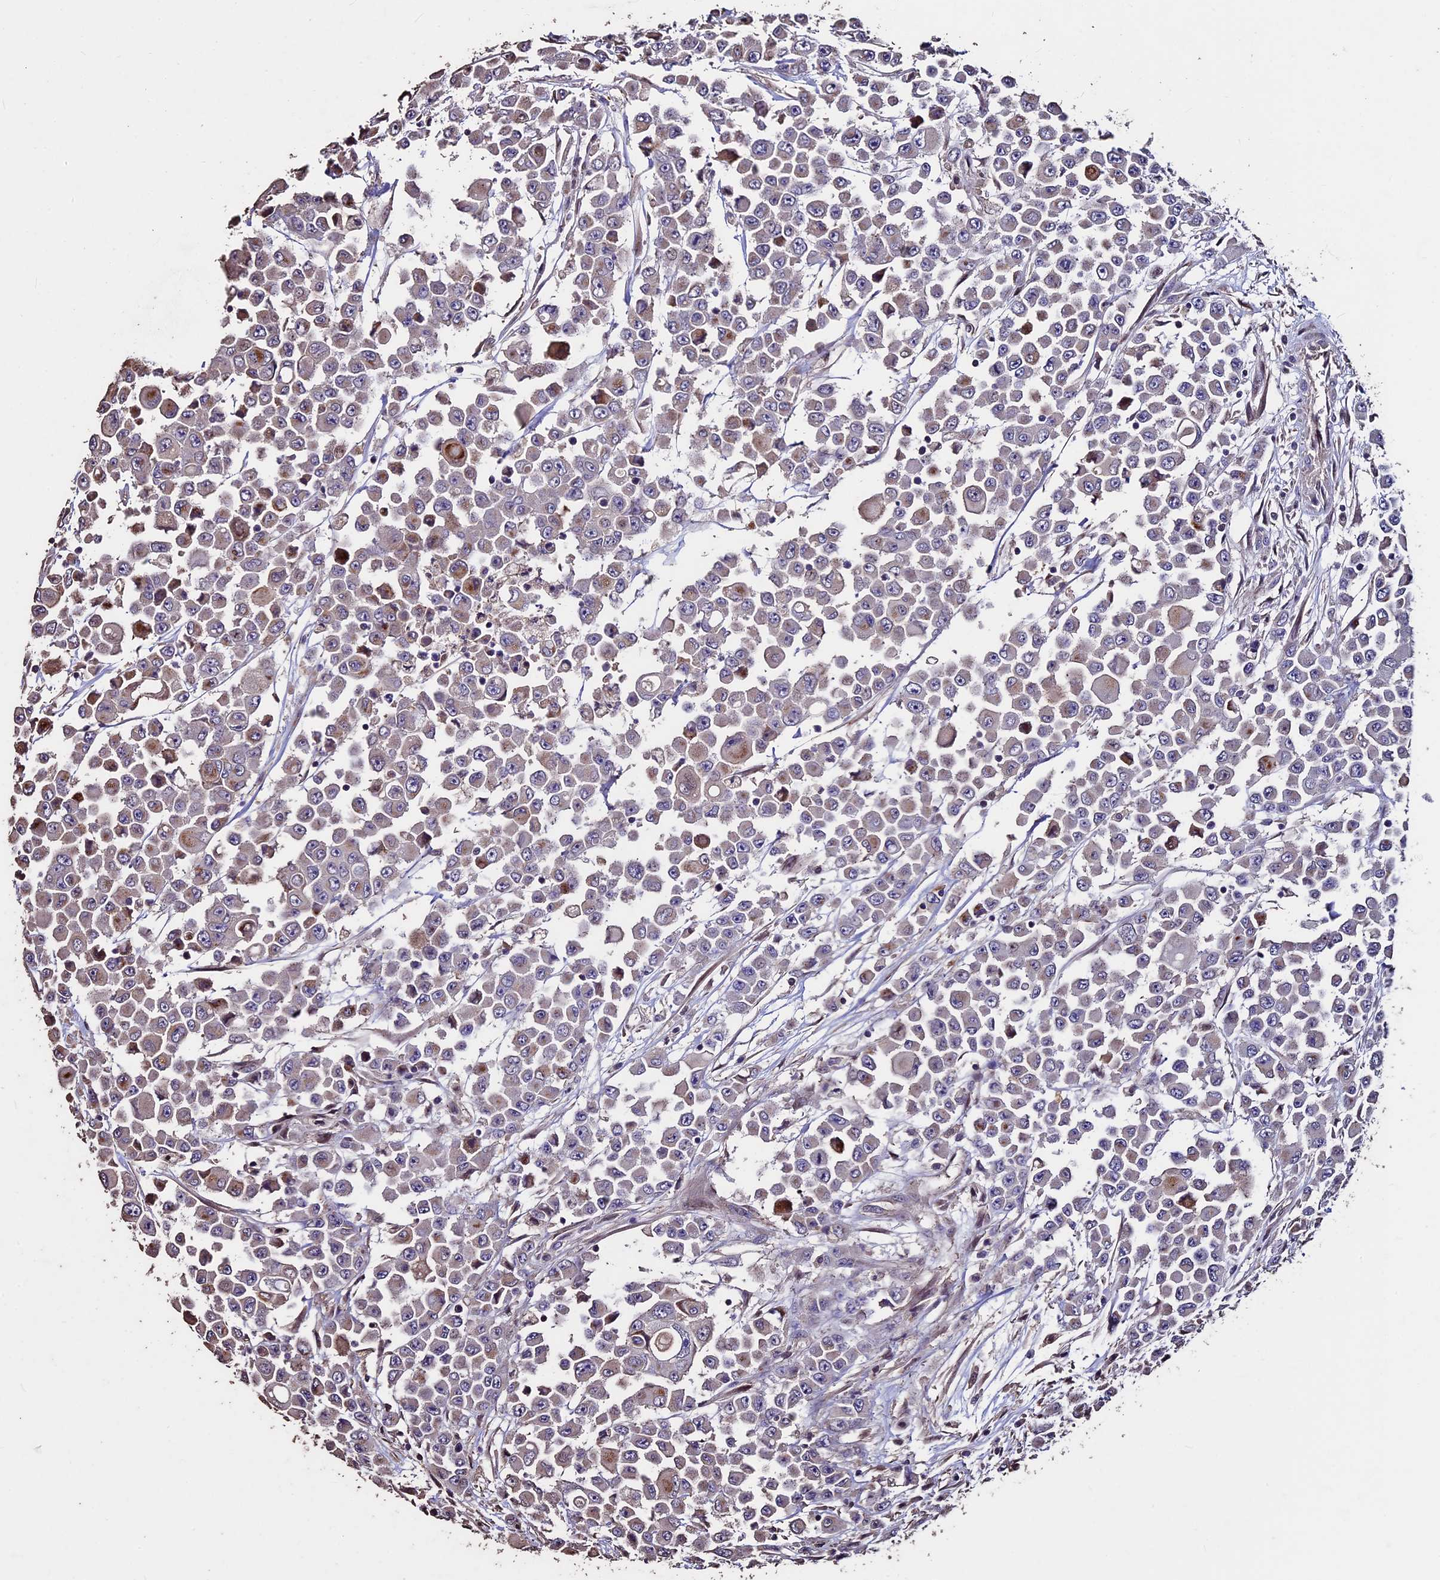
{"staining": {"intensity": "weak", "quantity": "<25%", "location": "cytoplasmic/membranous"}, "tissue": "colorectal cancer", "cell_type": "Tumor cells", "image_type": "cancer", "snomed": [{"axis": "morphology", "description": "Adenocarcinoma, NOS"}, {"axis": "topography", "description": "Colon"}], "caption": "Tumor cells show no significant protein expression in adenocarcinoma (colorectal).", "gene": "USB1", "patient": {"sex": "male", "age": 51}}